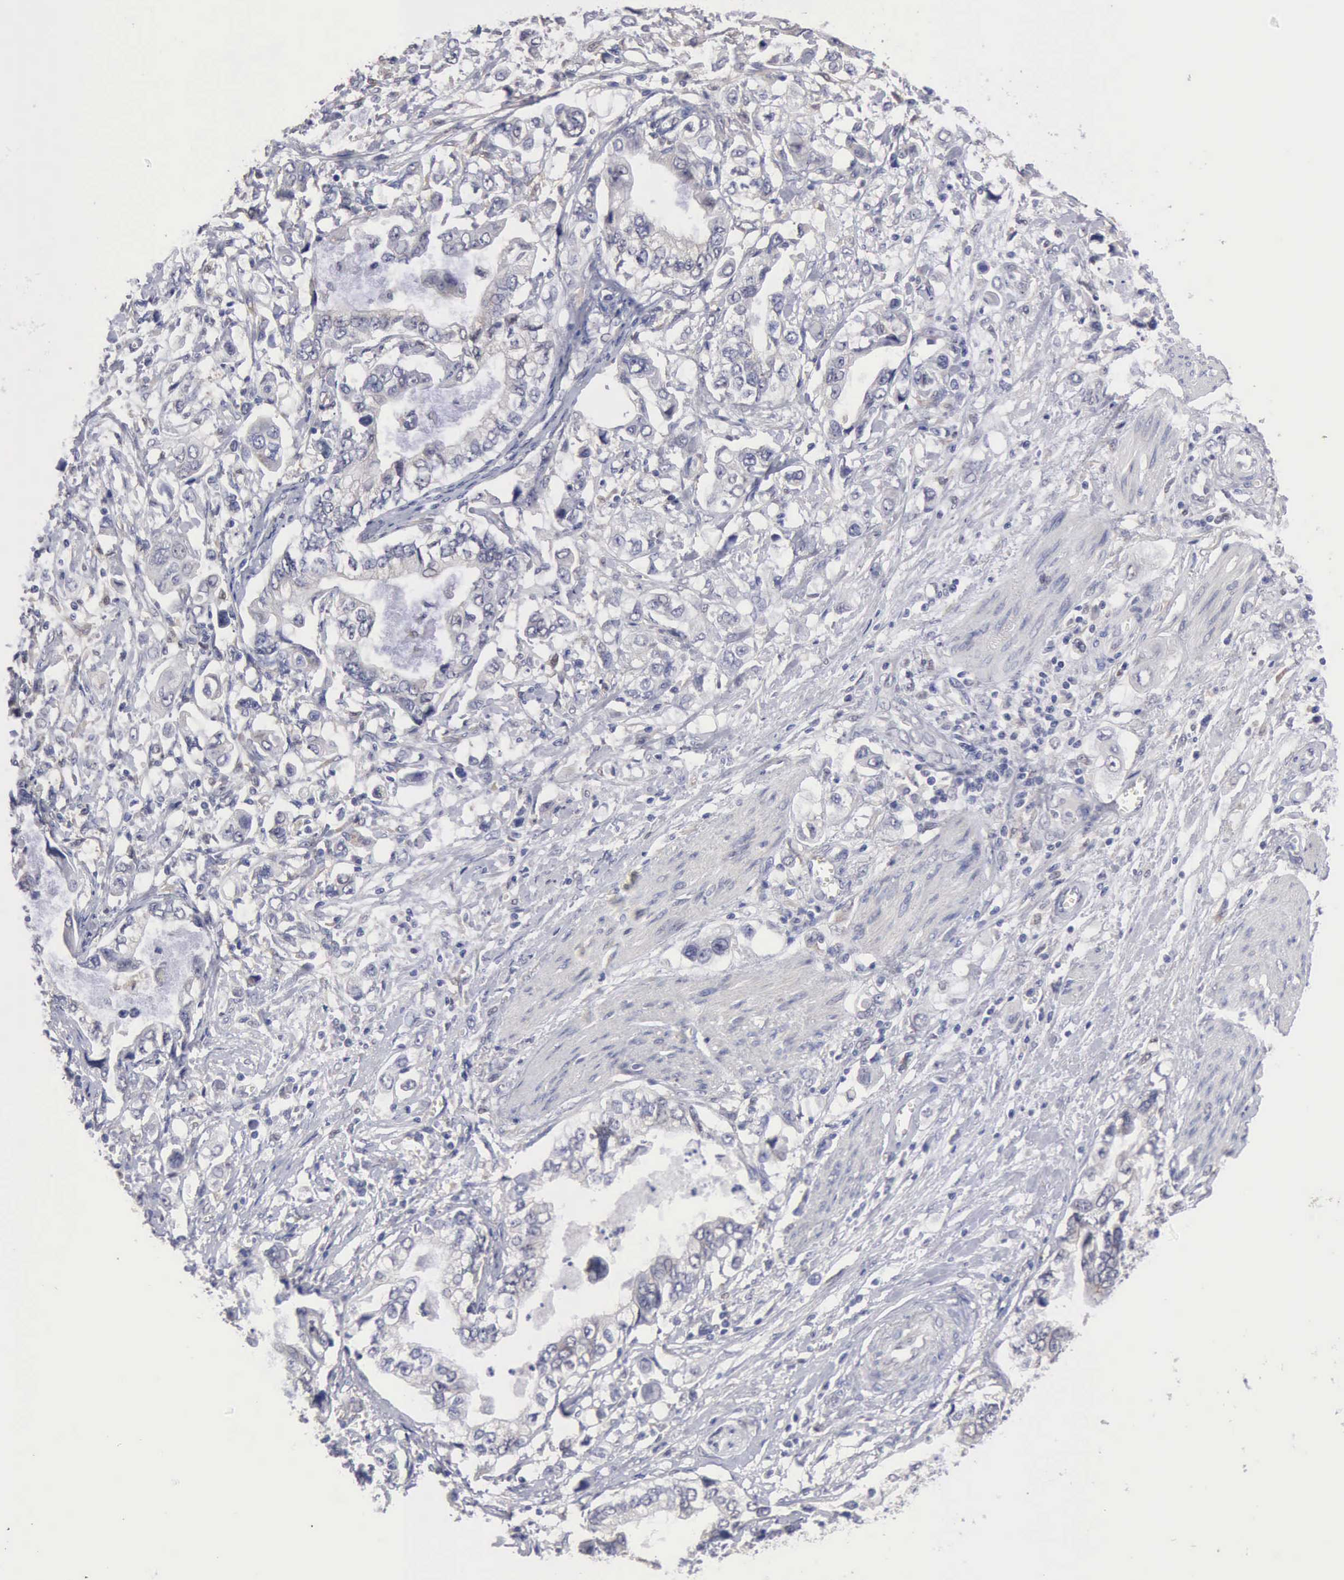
{"staining": {"intensity": "negative", "quantity": "none", "location": "none"}, "tissue": "stomach cancer", "cell_type": "Tumor cells", "image_type": "cancer", "snomed": [{"axis": "morphology", "description": "Adenocarcinoma, NOS"}, {"axis": "topography", "description": "Pancreas"}, {"axis": "topography", "description": "Stomach, upper"}], "caption": "Immunohistochemistry image of neoplastic tissue: stomach cancer stained with DAB demonstrates no significant protein positivity in tumor cells.", "gene": "PTGR2", "patient": {"sex": "male", "age": 77}}